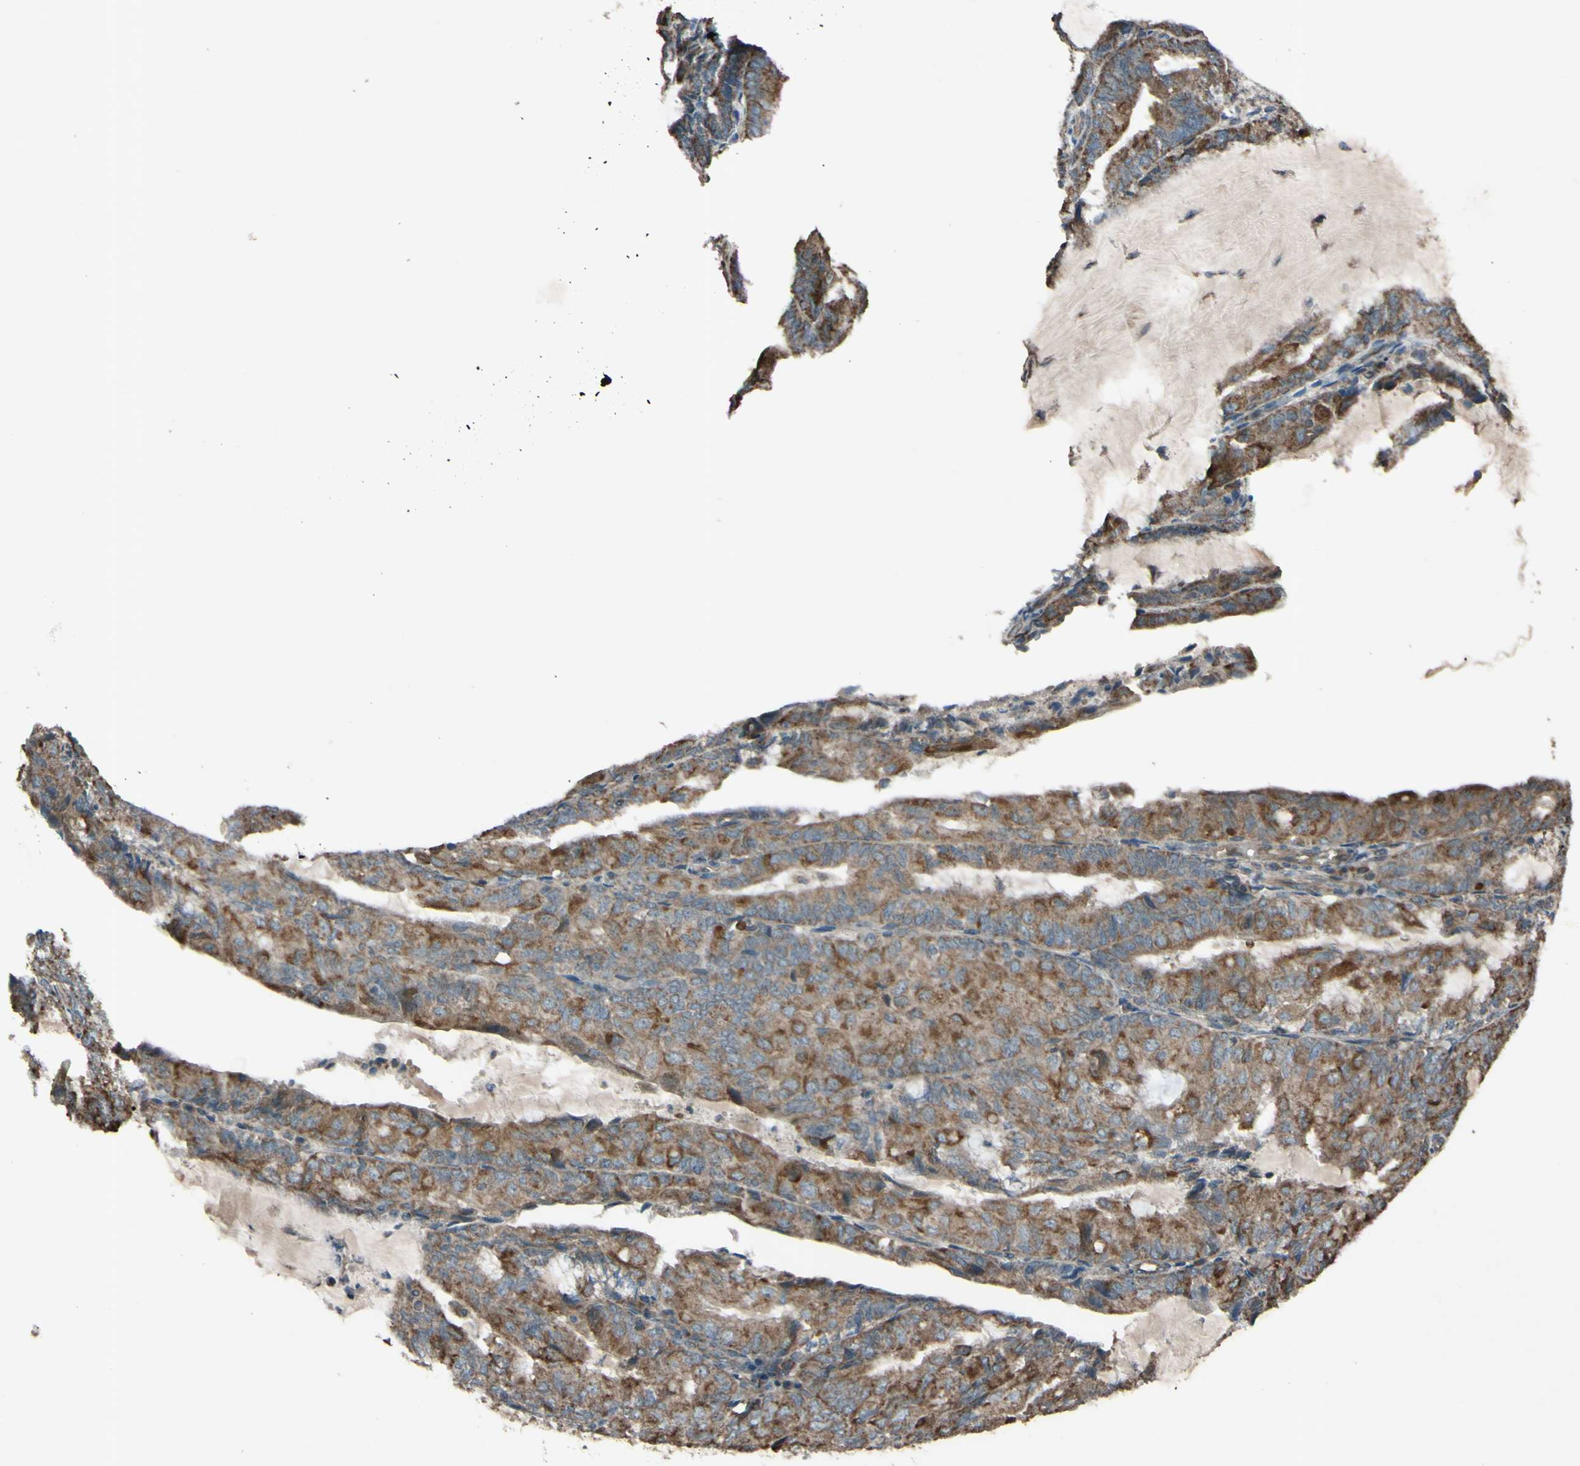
{"staining": {"intensity": "moderate", "quantity": ">75%", "location": "cytoplasmic/membranous"}, "tissue": "endometrial cancer", "cell_type": "Tumor cells", "image_type": "cancer", "snomed": [{"axis": "morphology", "description": "Adenocarcinoma, NOS"}, {"axis": "topography", "description": "Endometrium"}], "caption": "Immunohistochemical staining of adenocarcinoma (endometrial) shows medium levels of moderate cytoplasmic/membranous protein expression in approximately >75% of tumor cells. The protein of interest is shown in brown color, while the nuclei are stained blue.", "gene": "ACOT8", "patient": {"sex": "female", "age": 81}}